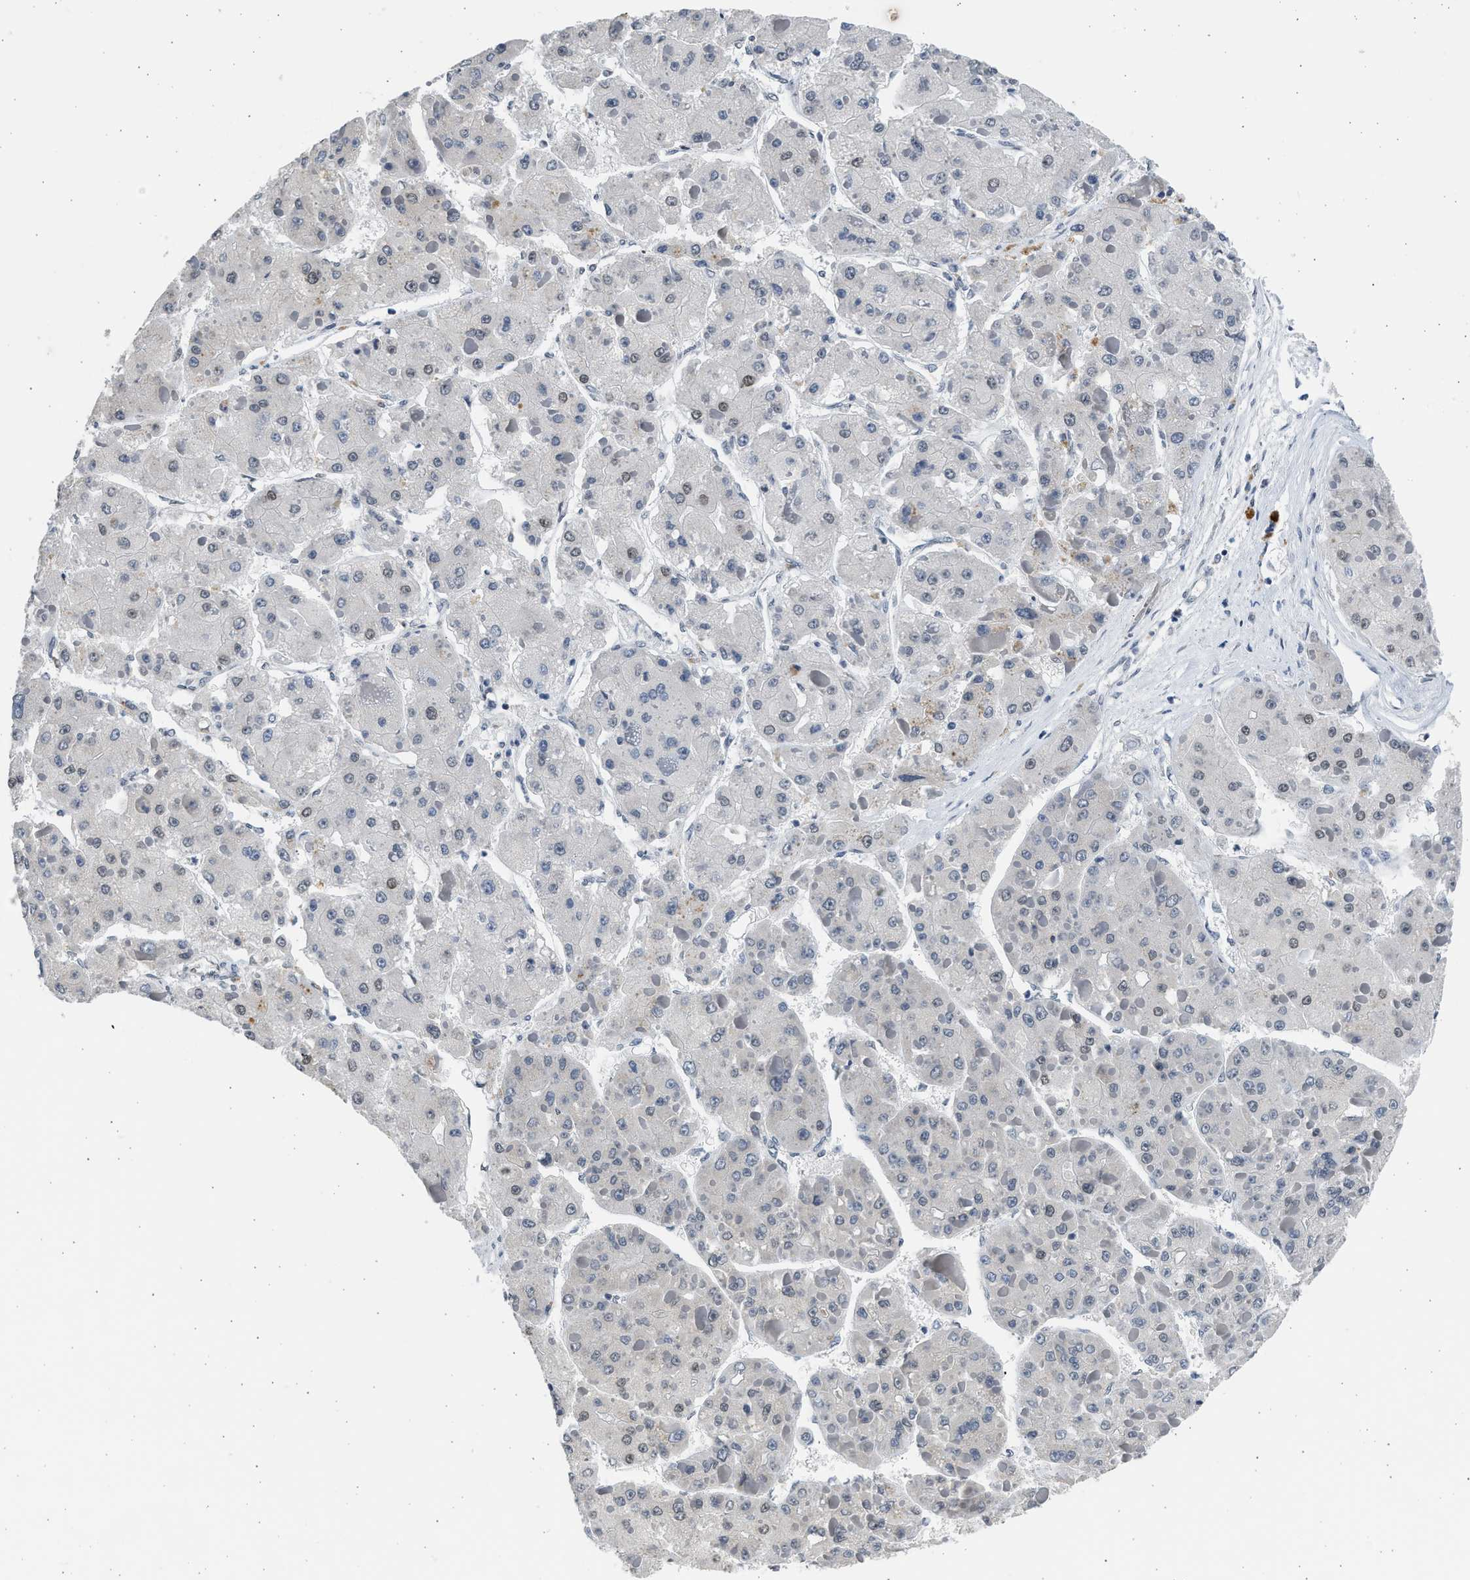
{"staining": {"intensity": "moderate", "quantity": "<25%", "location": "nuclear"}, "tissue": "liver cancer", "cell_type": "Tumor cells", "image_type": "cancer", "snomed": [{"axis": "morphology", "description": "Carcinoma, Hepatocellular, NOS"}, {"axis": "topography", "description": "Liver"}], "caption": "Immunohistochemical staining of human liver hepatocellular carcinoma displays low levels of moderate nuclear protein expression in approximately <25% of tumor cells. (IHC, brightfield microscopy, high magnification).", "gene": "HMGN3", "patient": {"sex": "female", "age": 73}}